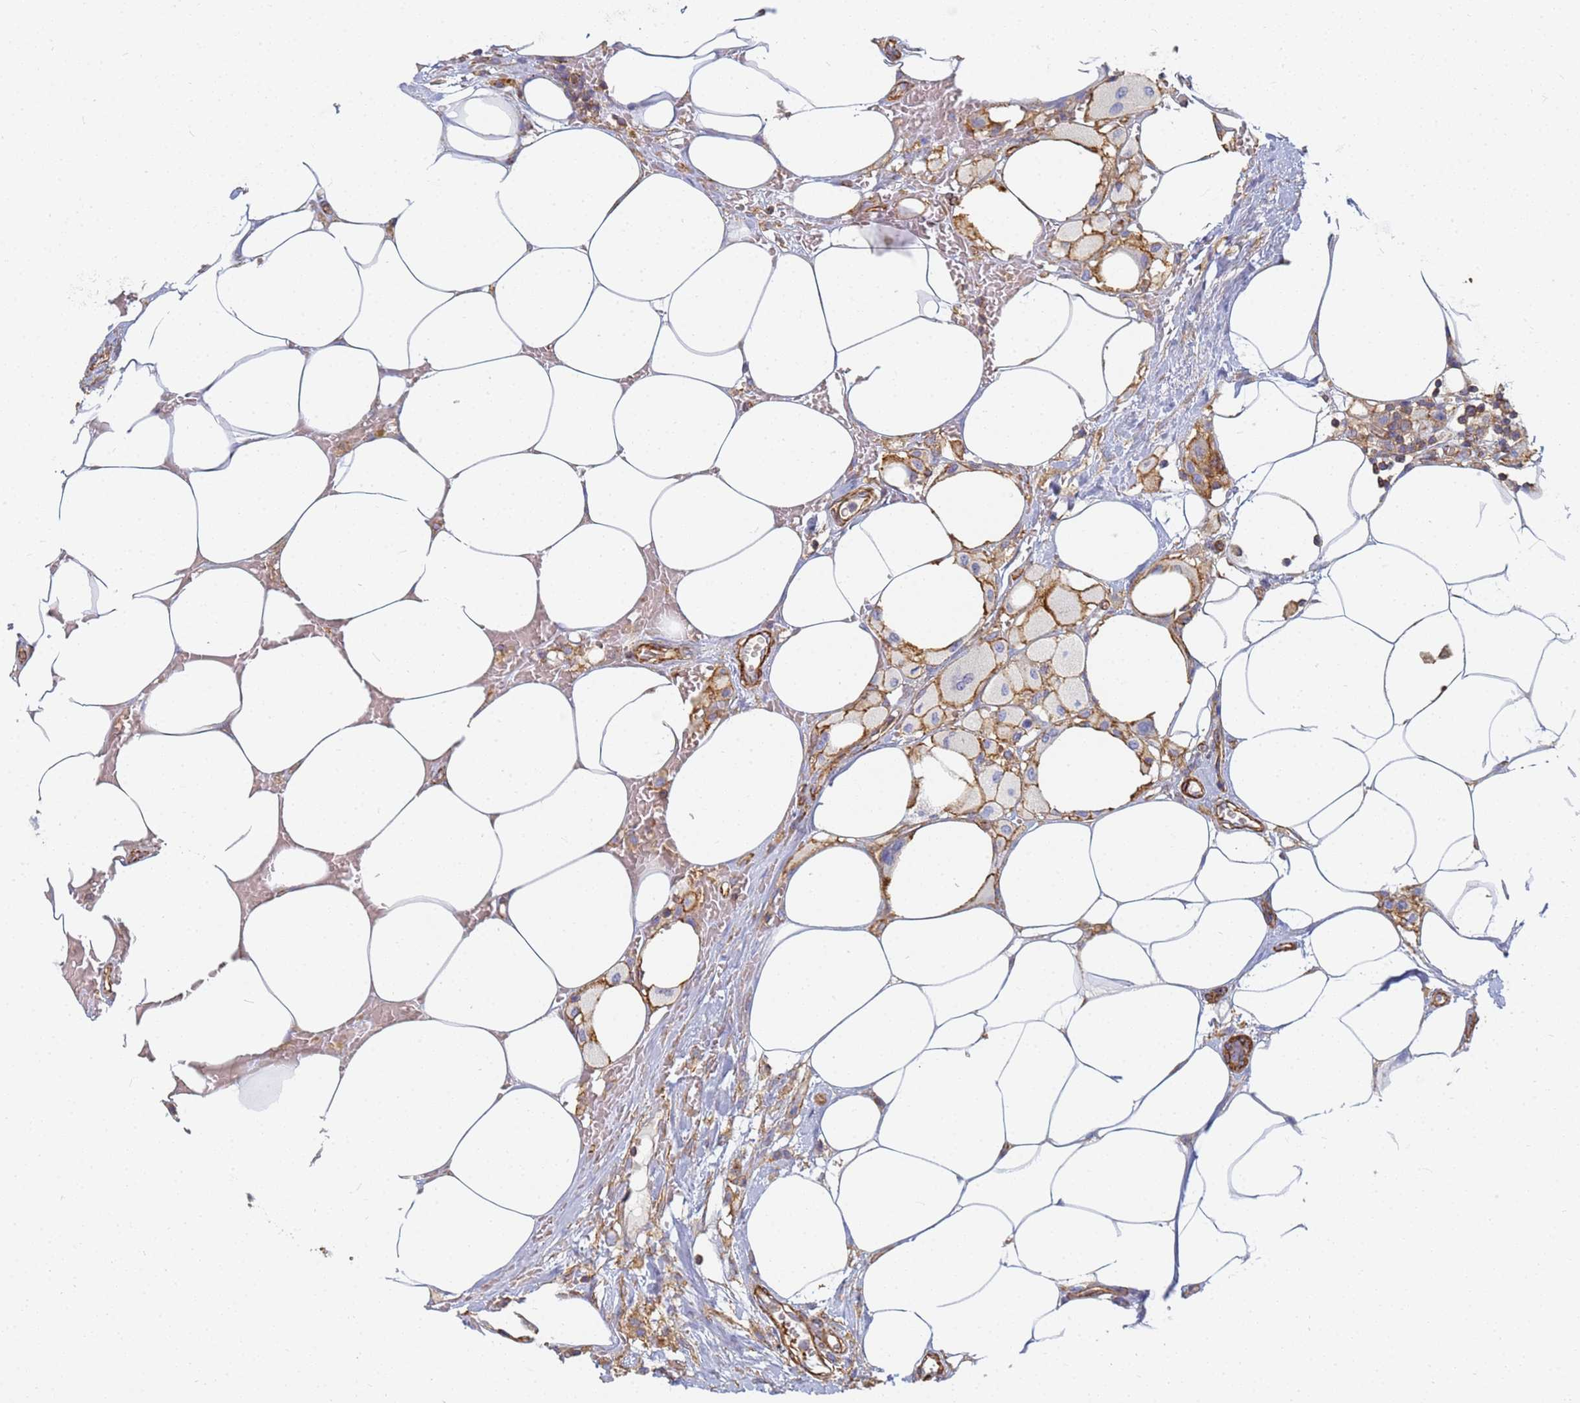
{"staining": {"intensity": "moderate", "quantity": "25%-75%", "location": "cytoplasmic/membranous"}, "tissue": "breast cancer", "cell_type": "Tumor cells", "image_type": "cancer", "snomed": [{"axis": "morphology", "description": "Lobular carcinoma"}, {"axis": "topography", "description": "Breast"}], "caption": "About 25%-75% of tumor cells in lobular carcinoma (breast) exhibit moderate cytoplasmic/membranous protein expression as visualized by brown immunohistochemical staining.", "gene": "TPM1", "patient": {"sex": "female", "age": 58}}